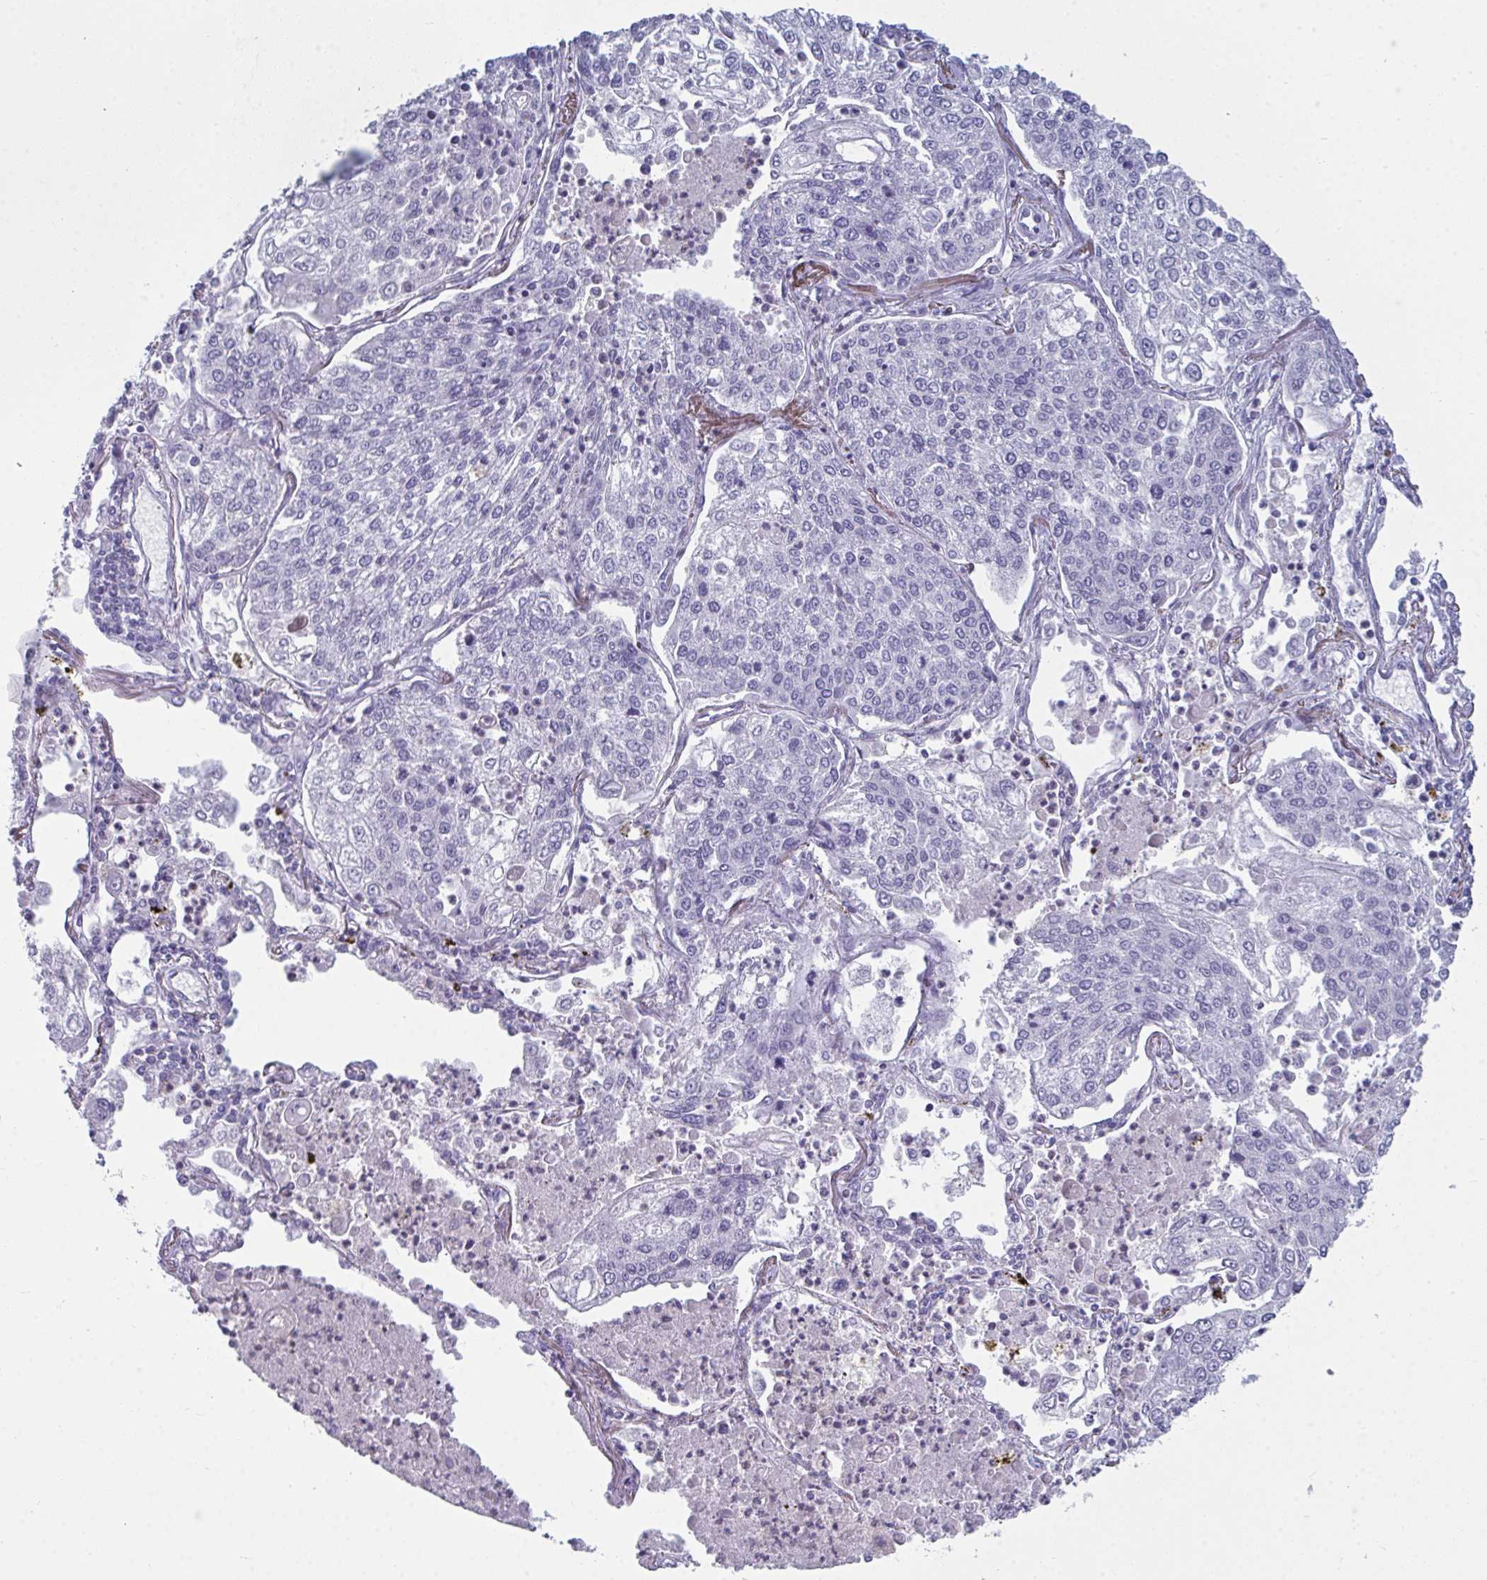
{"staining": {"intensity": "negative", "quantity": "none", "location": "none"}, "tissue": "lung cancer", "cell_type": "Tumor cells", "image_type": "cancer", "snomed": [{"axis": "morphology", "description": "Squamous cell carcinoma, NOS"}, {"axis": "topography", "description": "Lung"}], "caption": "Lung cancer (squamous cell carcinoma) stained for a protein using immunohistochemistry (IHC) exhibits no staining tumor cells.", "gene": "SERPINB10", "patient": {"sex": "male", "age": 74}}